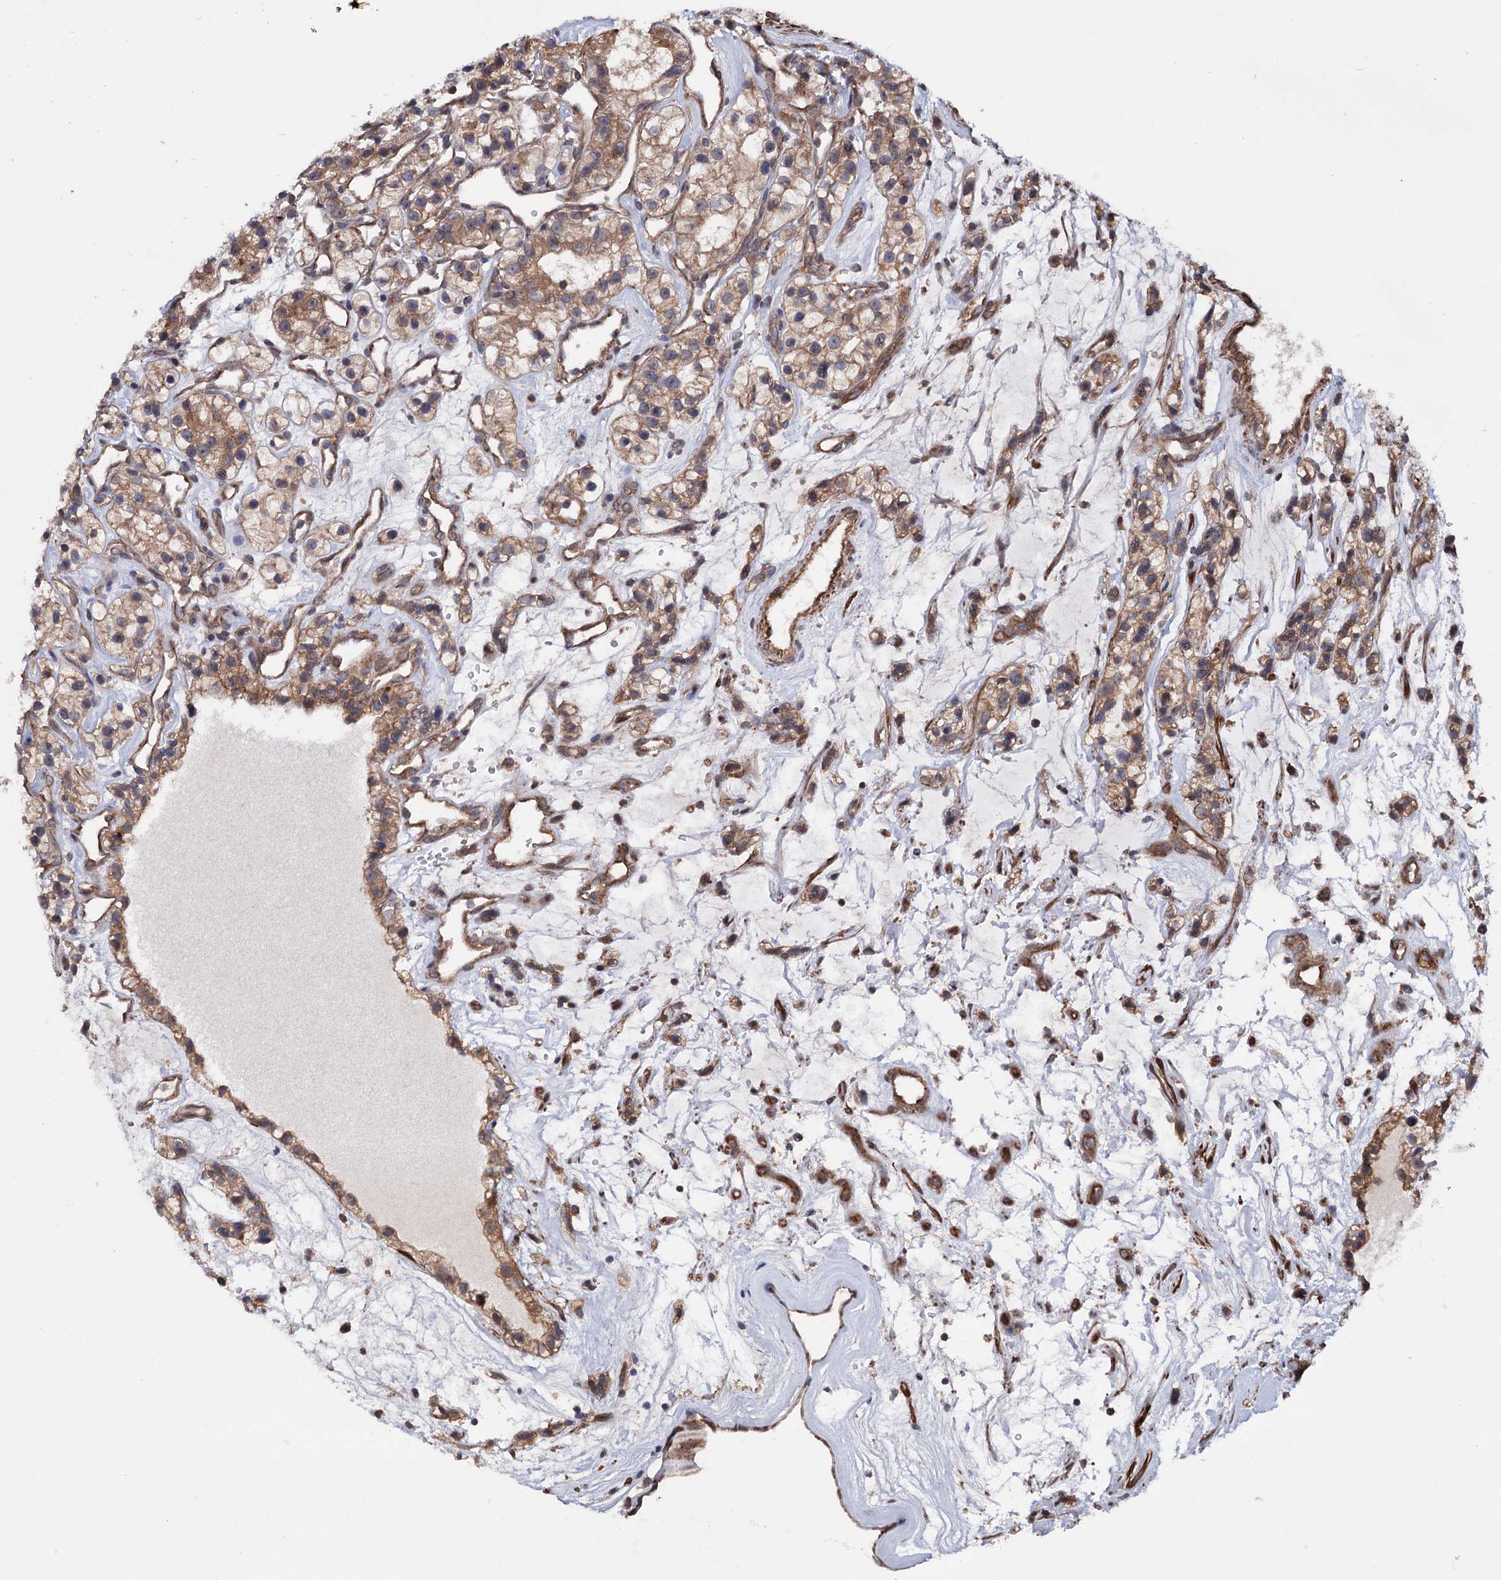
{"staining": {"intensity": "moderate", "quantity": ">75%", "location": "cytoplasmic/membranous"}, "tissue": "renal cancer", "cell_type": "Tumor cells", "image_type": "cancer", "snomed": [{"axis": "morphology", "description": "Adenocarcinoma, NOS"}, {"axis": "topography", "description": "Kidney"}], "caption": "The photomicrograph shows a brown stain indicating the presence of a protein in the cytoplasmic/membranous of tumor cells in renal cancer.", "gene": "FERMT2", "patient": {"sex": "female", "age": 57}}